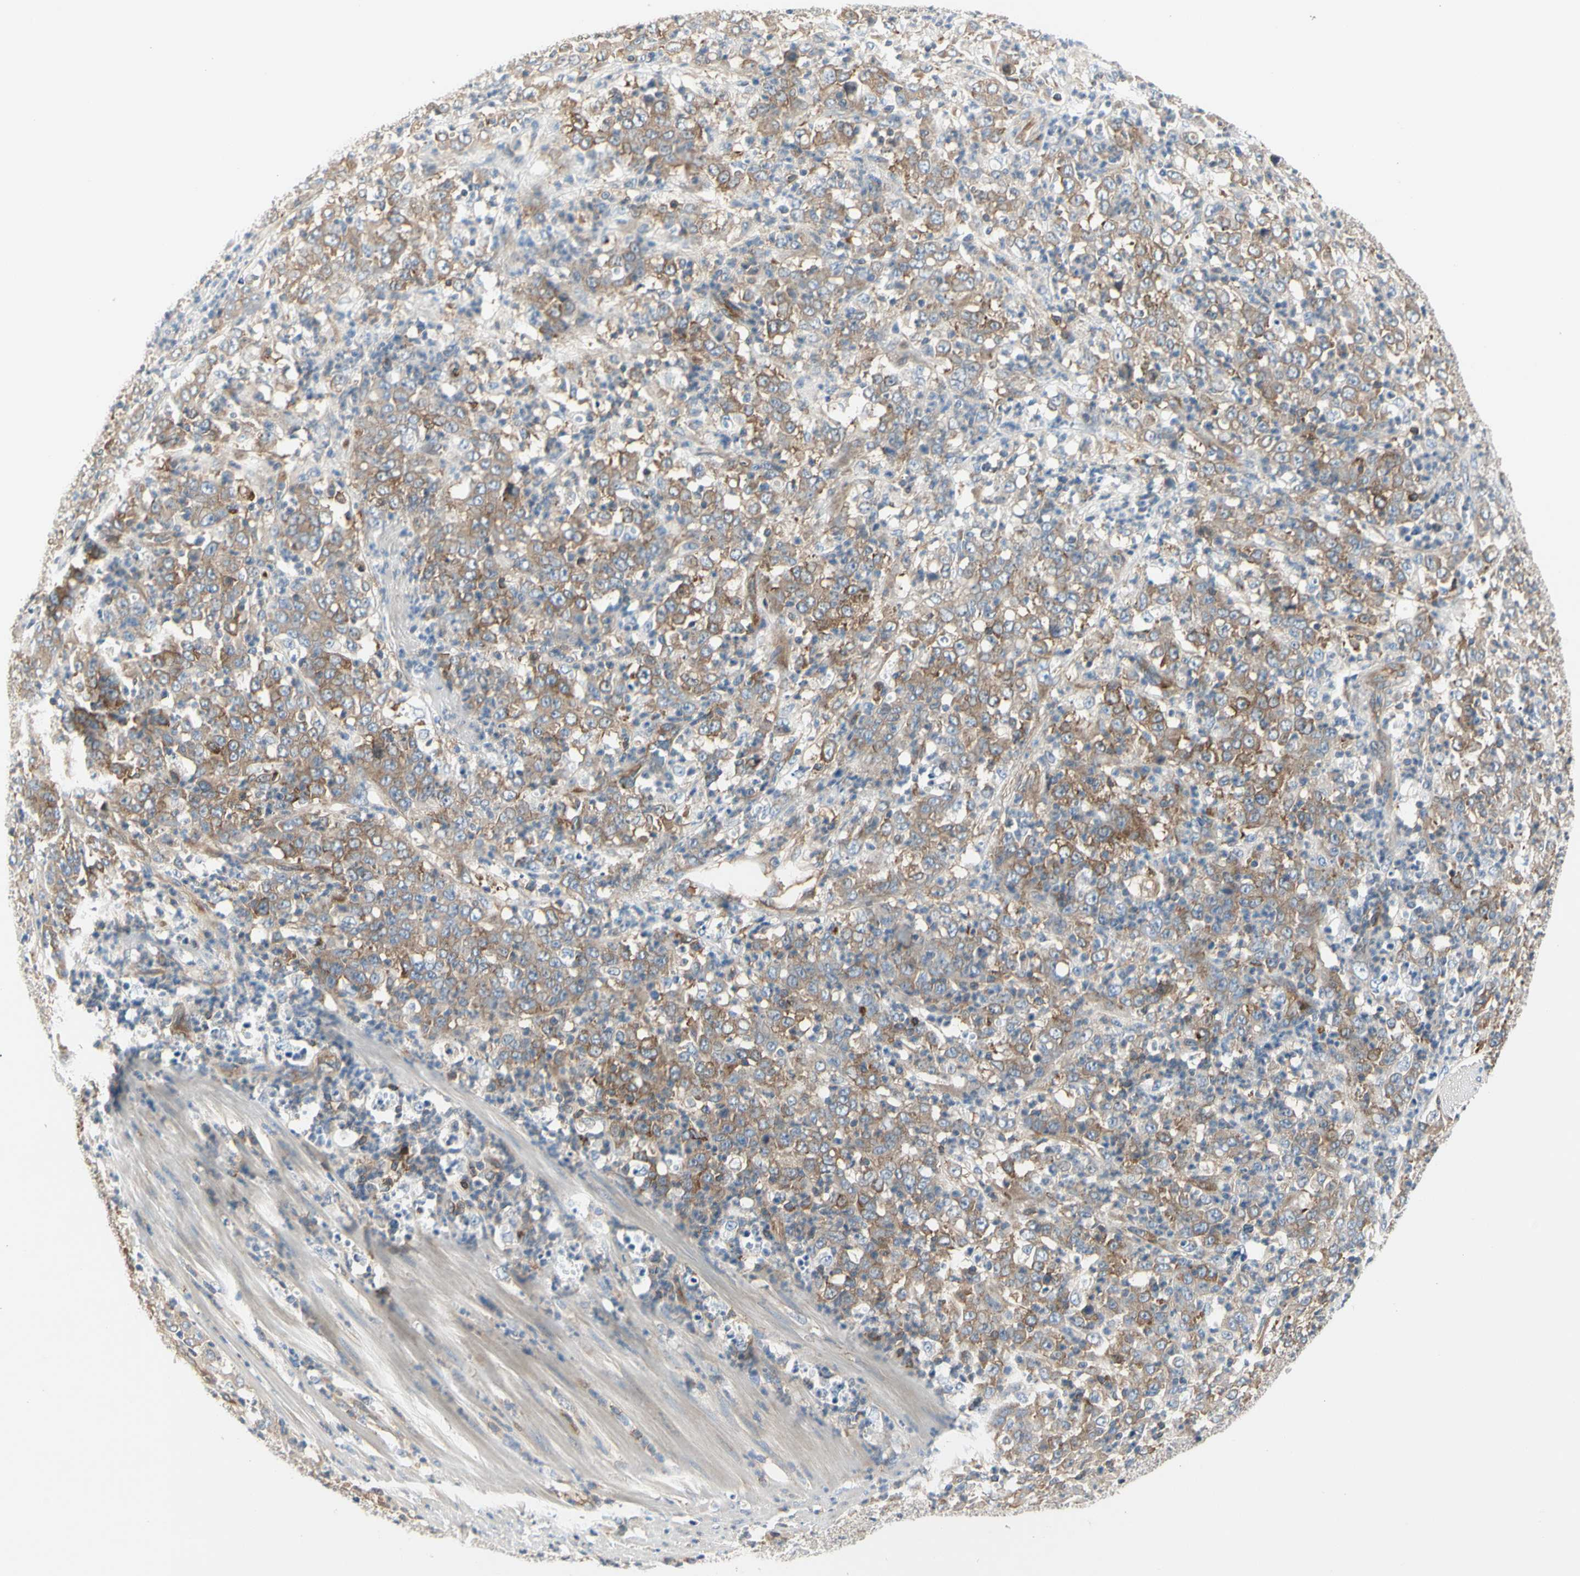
{"staining": {"intensity": "moderate", "quantity": ">75%", "location": "cytoplasmic/membranous"}, "tissue": "stomach cancer", "cell_type": "Tumor cells", "image_type": "cancer", "snomed": [{"axis": "morphology", "description": "Adenocarcinoma, NOS"}, {"axis": "topography", "description": "Stomach, lower"}], "caption": "The immunohistochemical stain shows moderate cytoplasmic/membranous staining in tumor cells of stomach cancer (adenocarcinoma) tissue. Using DAB (3,3'-diaminobenzidine) (brown) and hematoxylin (blue) stains, captured at high magnification using brightfield microscopy.", "gene": "NFKB2", "patient": {"sex": "female", "age": 71}}